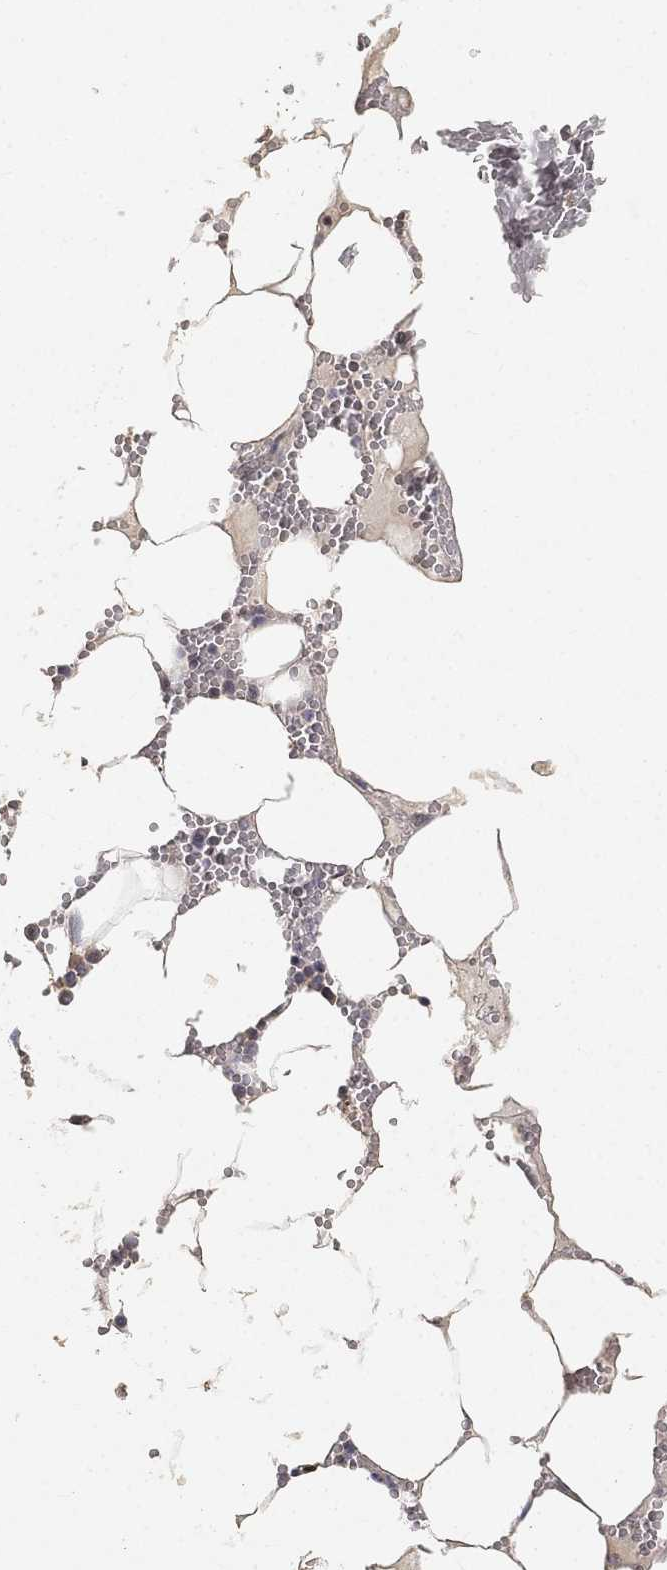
{"staining": {"intensity": "strong", "quantity": "<25%", "location": "nuclear"}, "tissue": "bone marrow", "cell_type": "Hematopoietic cells", "image_type": "normal", "snomed": [{"axis": "morphology", "description": "Normal tissue, NOS"}, {"axis": "topography", "description": "Bone marrow"}], "caption": "Immunohistochemistry micrograph of normal bone marrow stained for a protein (brown), which reveals medium levels of strong nuclear staining in about <25% of hematopoietic cells.", "gene": "CRTC3", "patient": {"sex": "female", "age": 64}}